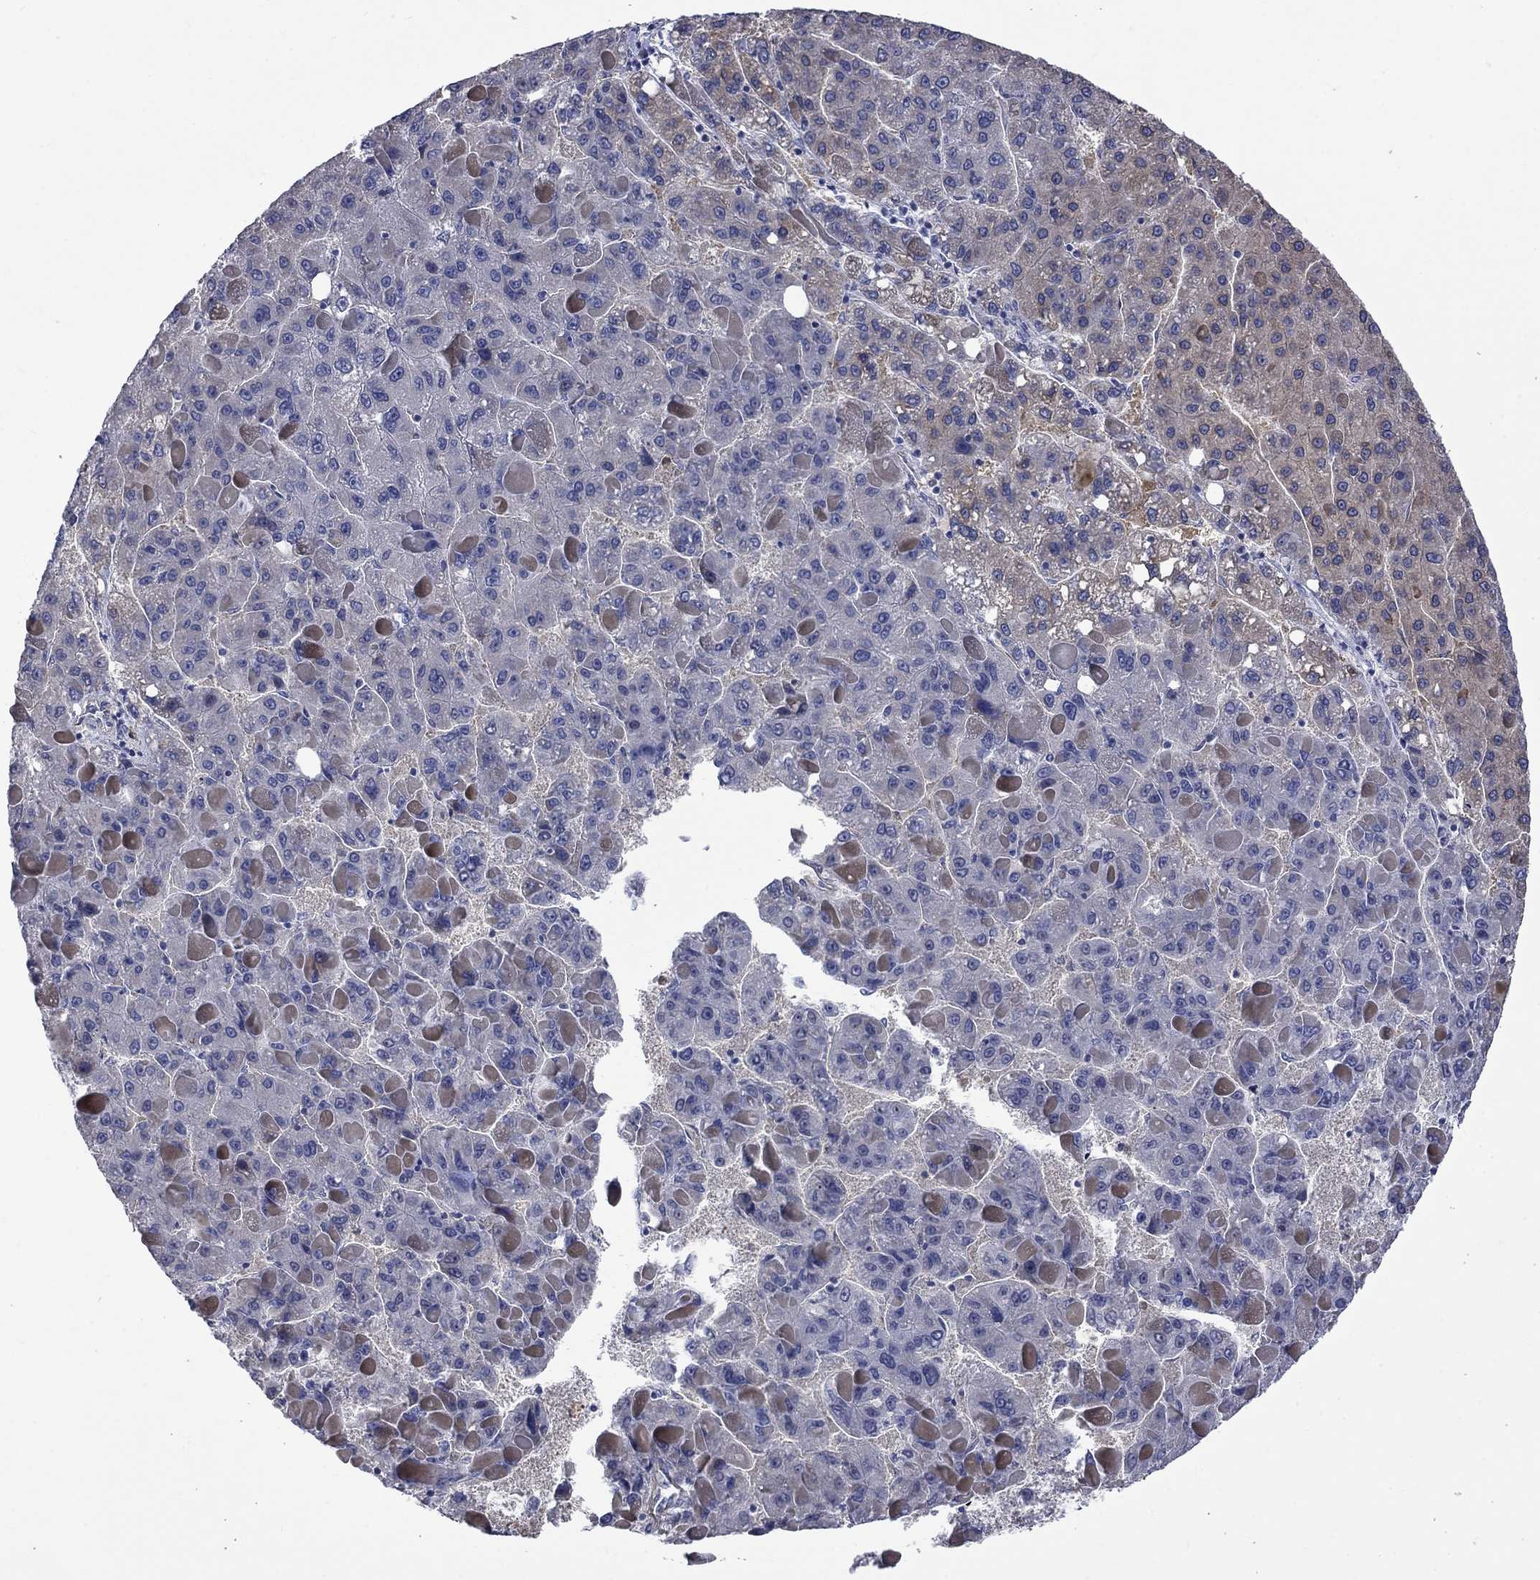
{"staining": {"intensity": "weak", "quantity": "<25%", "location": "cytoplasmic/membranous"}, "tissue": "liver cancer", "cell_type": "Tumor cells", "image_type": "cancer", "snomed": [{"axis": "morphology", "description": "Carcinoma, Hepatocellular, NOS"}, {"axis": "topography", "description": "Liver"}], "caption": "A micrograph of human liver hepatocellular carcinoma is negative for staining in tumor cells.", "gene": "CAMKK2", "patient": {"sex": "female", "age": 82}}